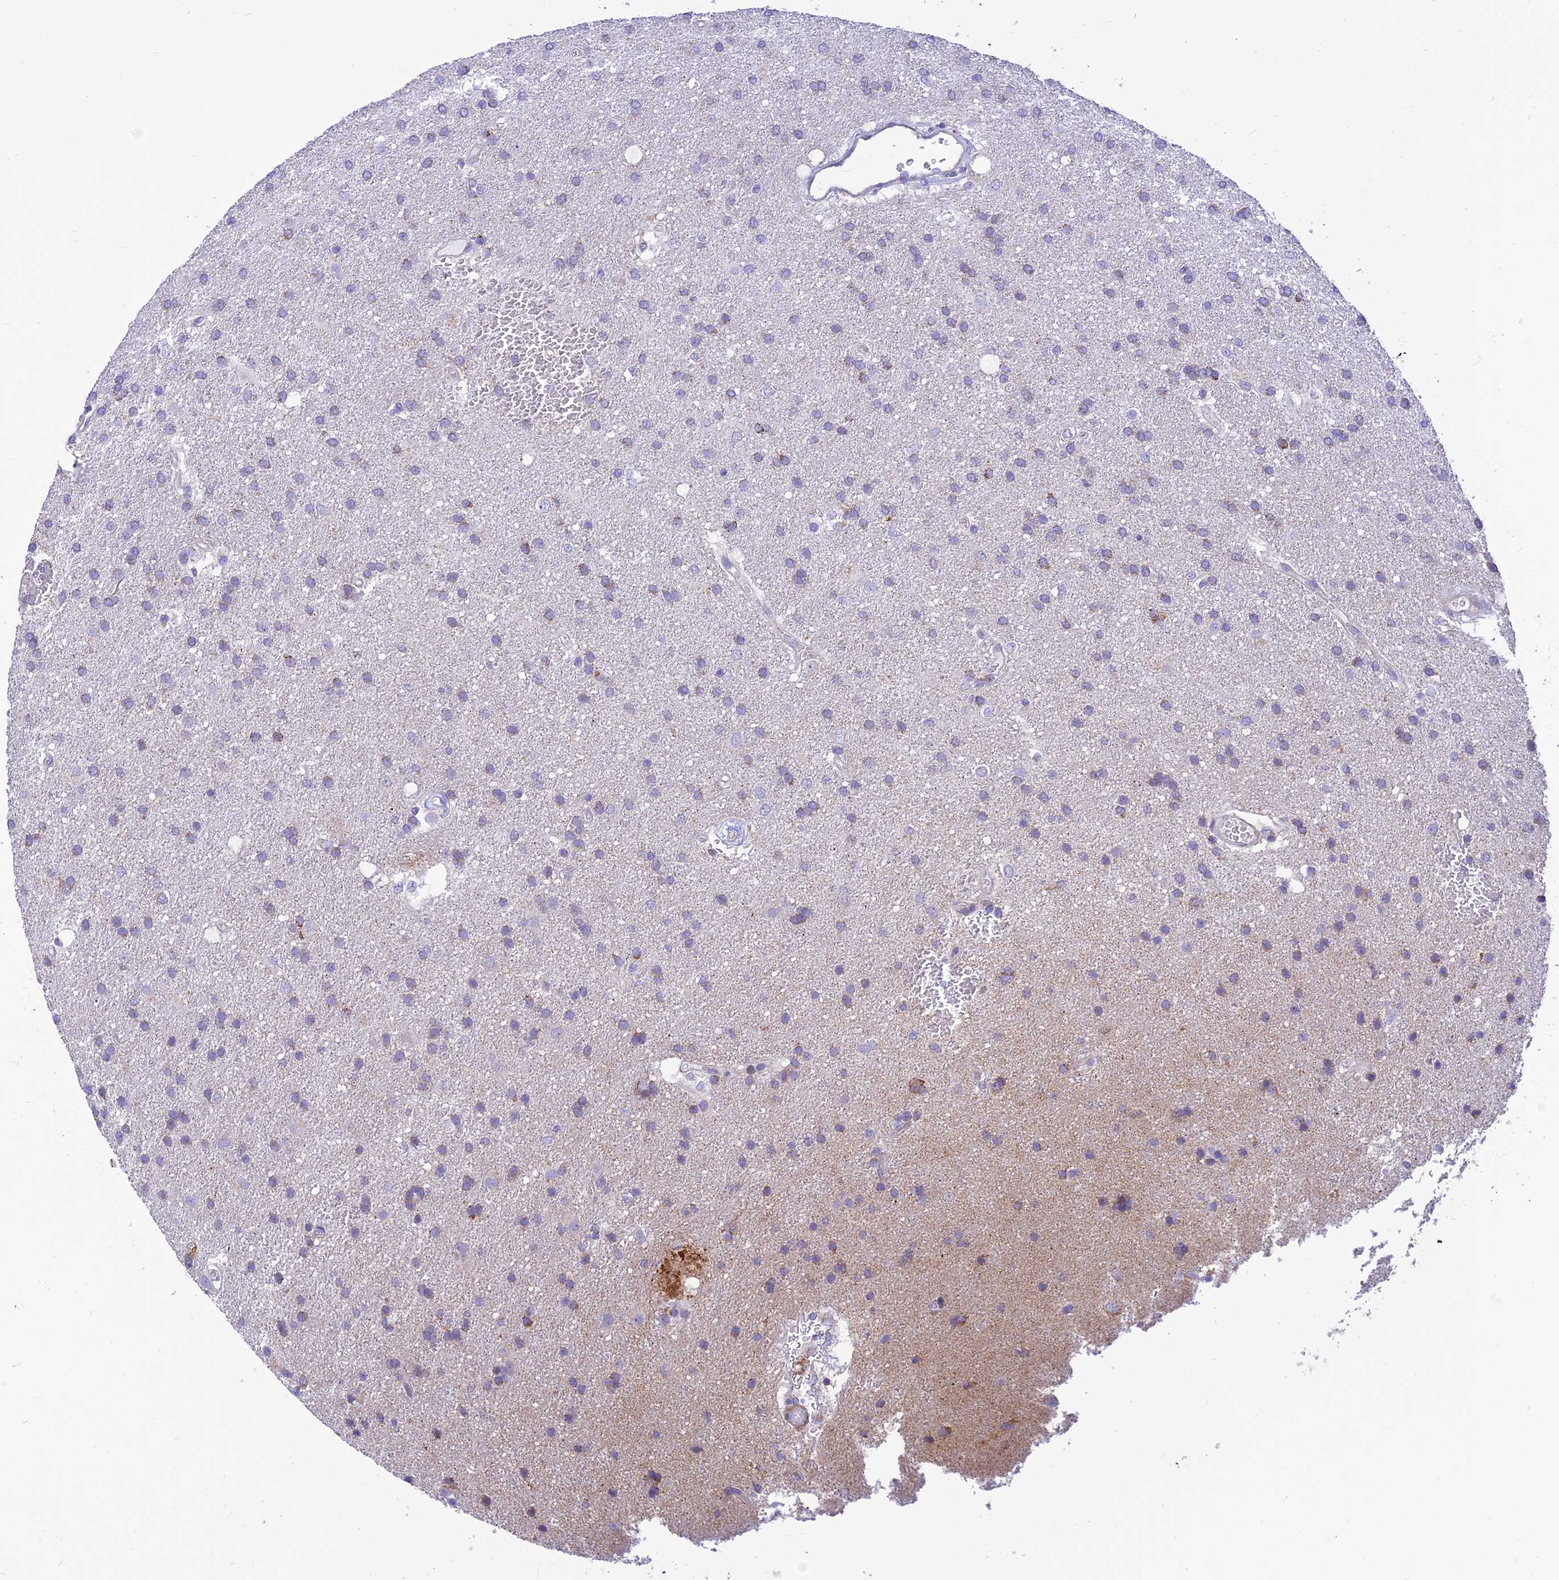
{"staining": {"intensity": "moderate", "quantity": "<25%", "location": "cytoplasmic/membranous"}, "tissue": "glioma", "cell_type": "Tumor cells", "image_type": "cancer", "snomed": [{"axis": "morphology", "description": "Glioma, malignant, Low grade"}, {"axis": "topography", "description": "Brain"}], "caption": "Protein expression by IHC reveals moderate cytoplasmic/membranous positivity in approximately <25% of tumor cells in glioma.", "gene": "FAM186B", "patient": {"sex": "male", "age": 66}}